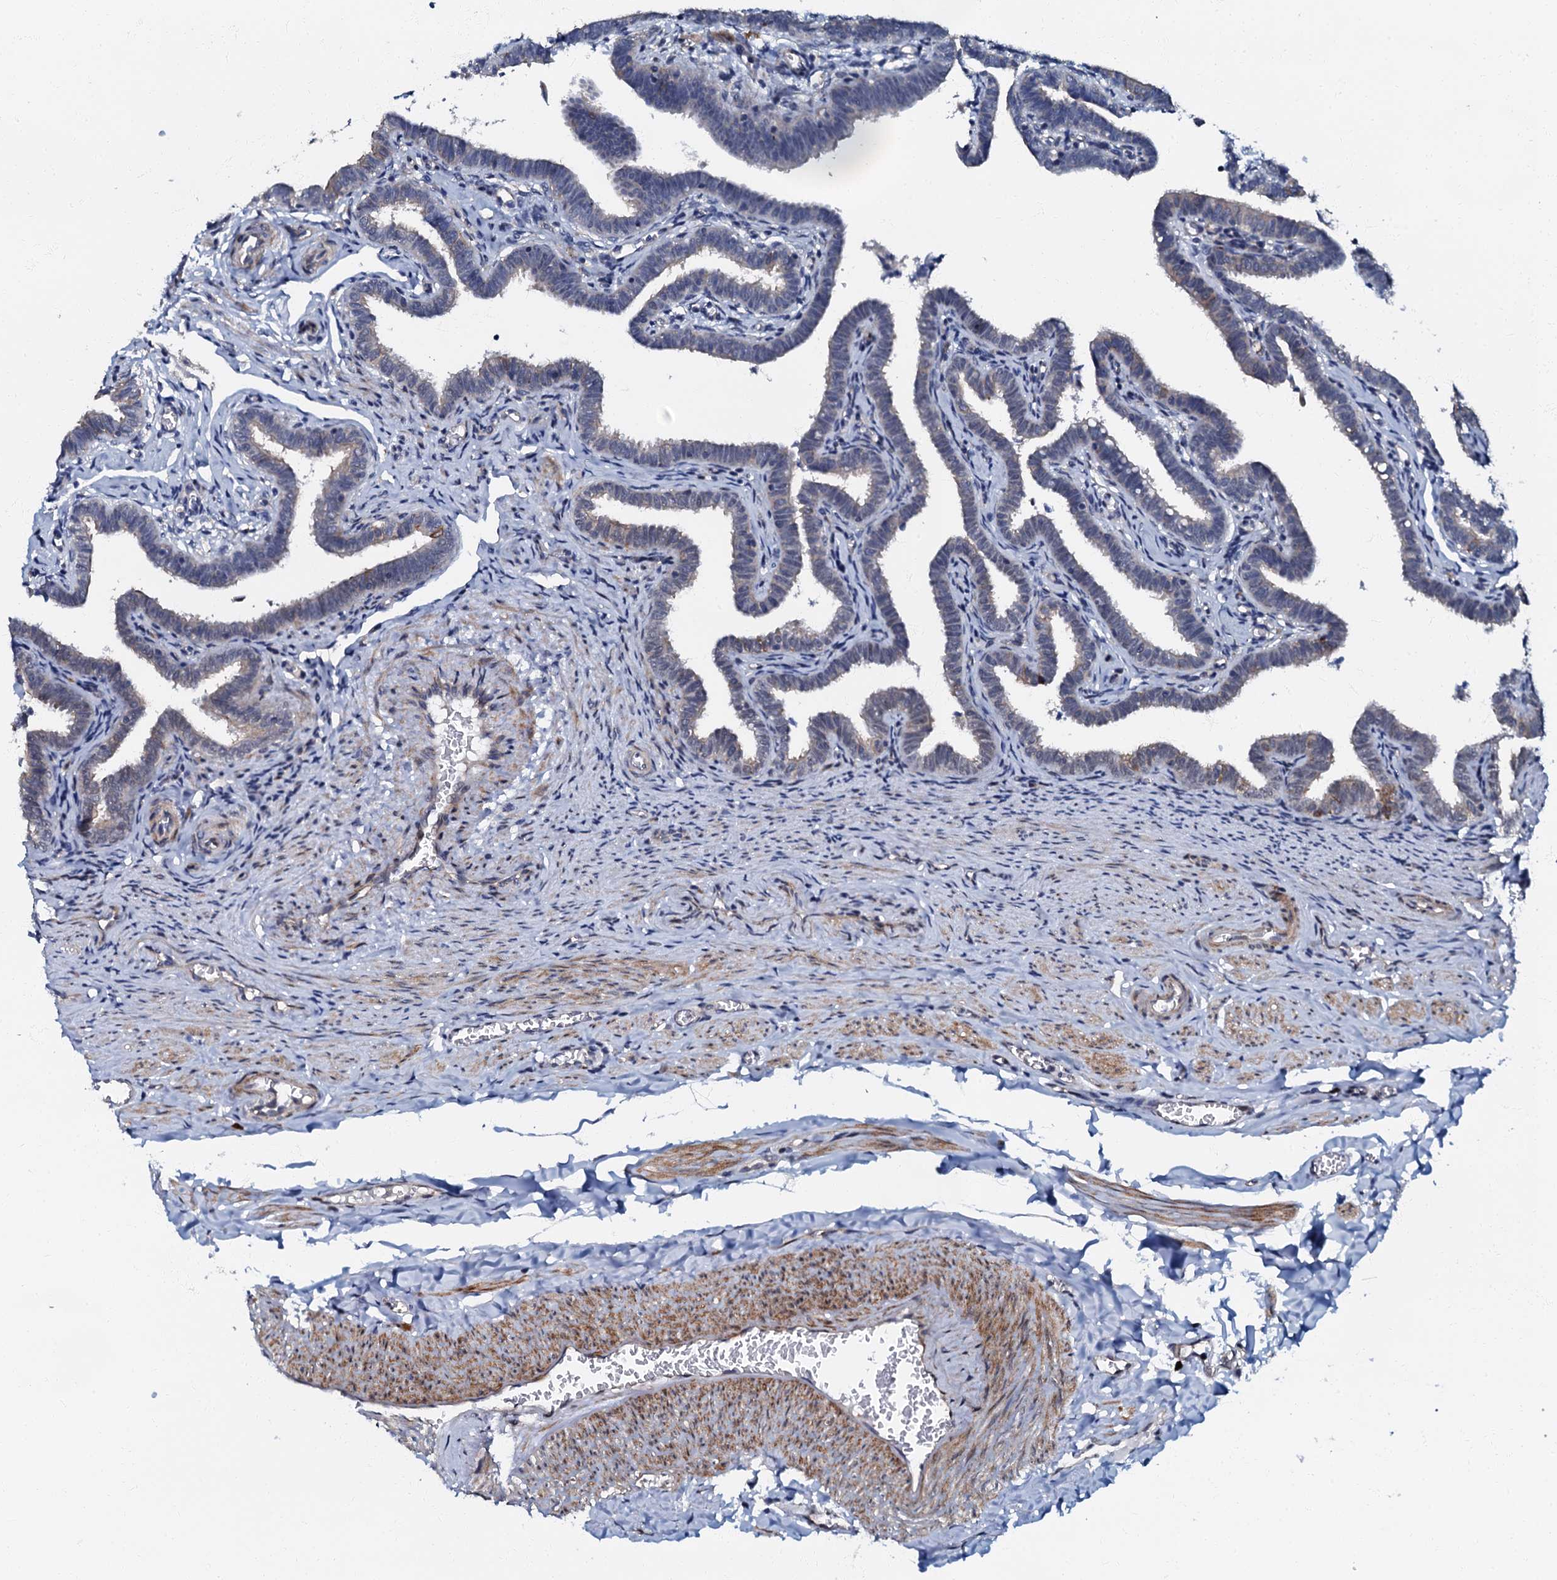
{"staining": {"intensity": "moderate", "quantity": "25%-75%", "location": "cytoplasmic/membranous,nuclear"}, "tissue": "fallopian tube", "cell_type": "Glandular cells", "image_type": "normal", "snomed": [{"axis": "morphology", "description": "Normal tissue, NOS"}, {"axis": "topography", "description": "Fallopian tube"}], "caption": "This micrograph demonstrates immunohistochemistry (IHC) staining of normal fallopian tube, with medium moderate cytoplasmic/membranous,nuclear expression in about 25%-75% of glandular cells.", "gene": "OLAH", "patient": {"sex": "female", "age": 36}}